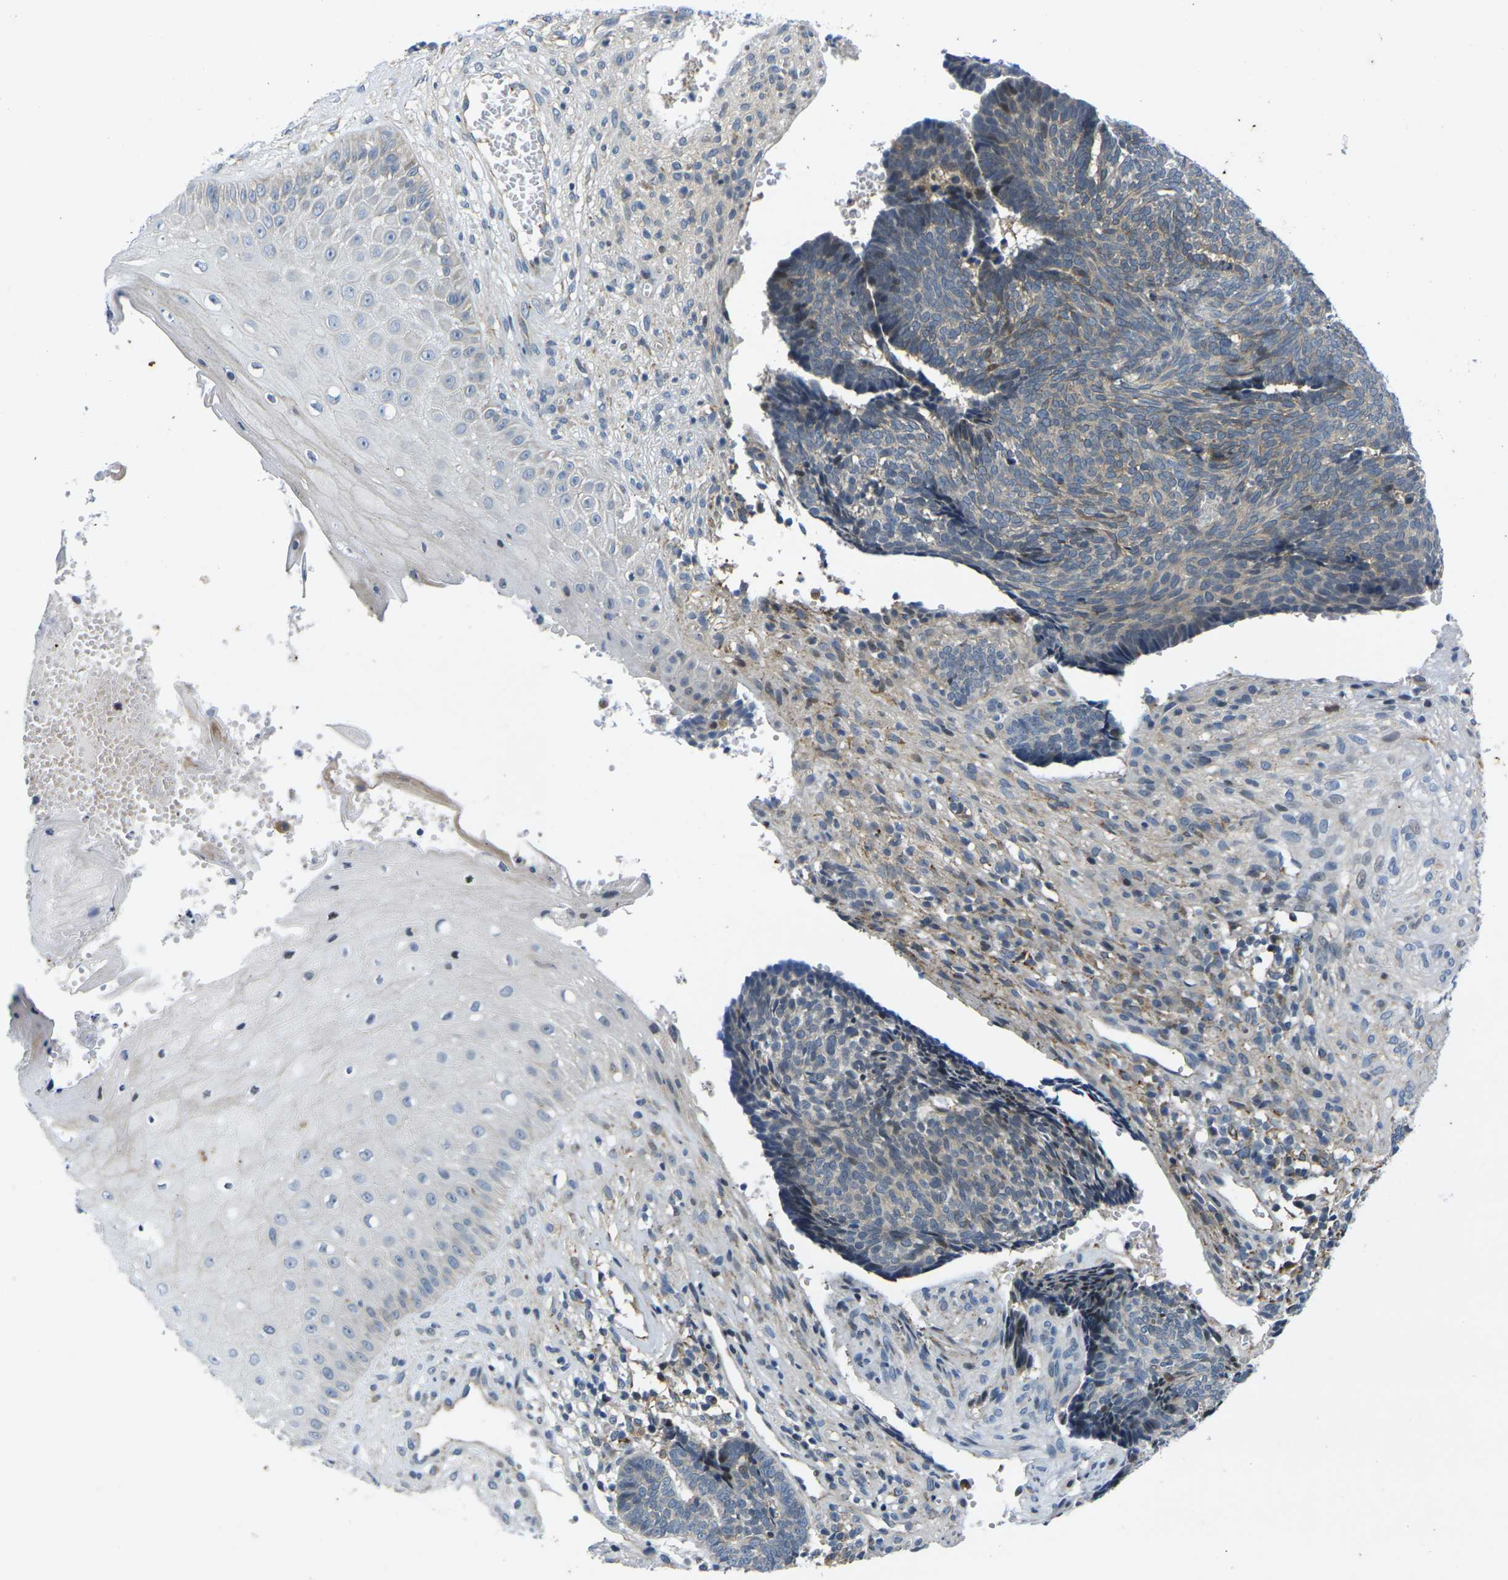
{"staining": {"intensity": "weak", "quantity": "<25%", "location": "cytoplasmic/membranous"}, "tissue": "skin cancer", "cell_type": "Tumor cells", "image_type": "cancer", "snomed": [{"axis": "morphology", "description": "Basal cell carcinoma"}, {"axis": "topography", "description": "Skin"}], "caption": "There is no significant positivity in tumor cells of basal cell carcinoma (skin). The staining was performed using DAB (3,3'-diaminobenzidine) to visualize the protein expression in brown, while the nuclei were stained in blue with hematoxylin (Magnification: 20x).", "gene": "ROBO2", "patient": {"sex": "male", "age": 84}}